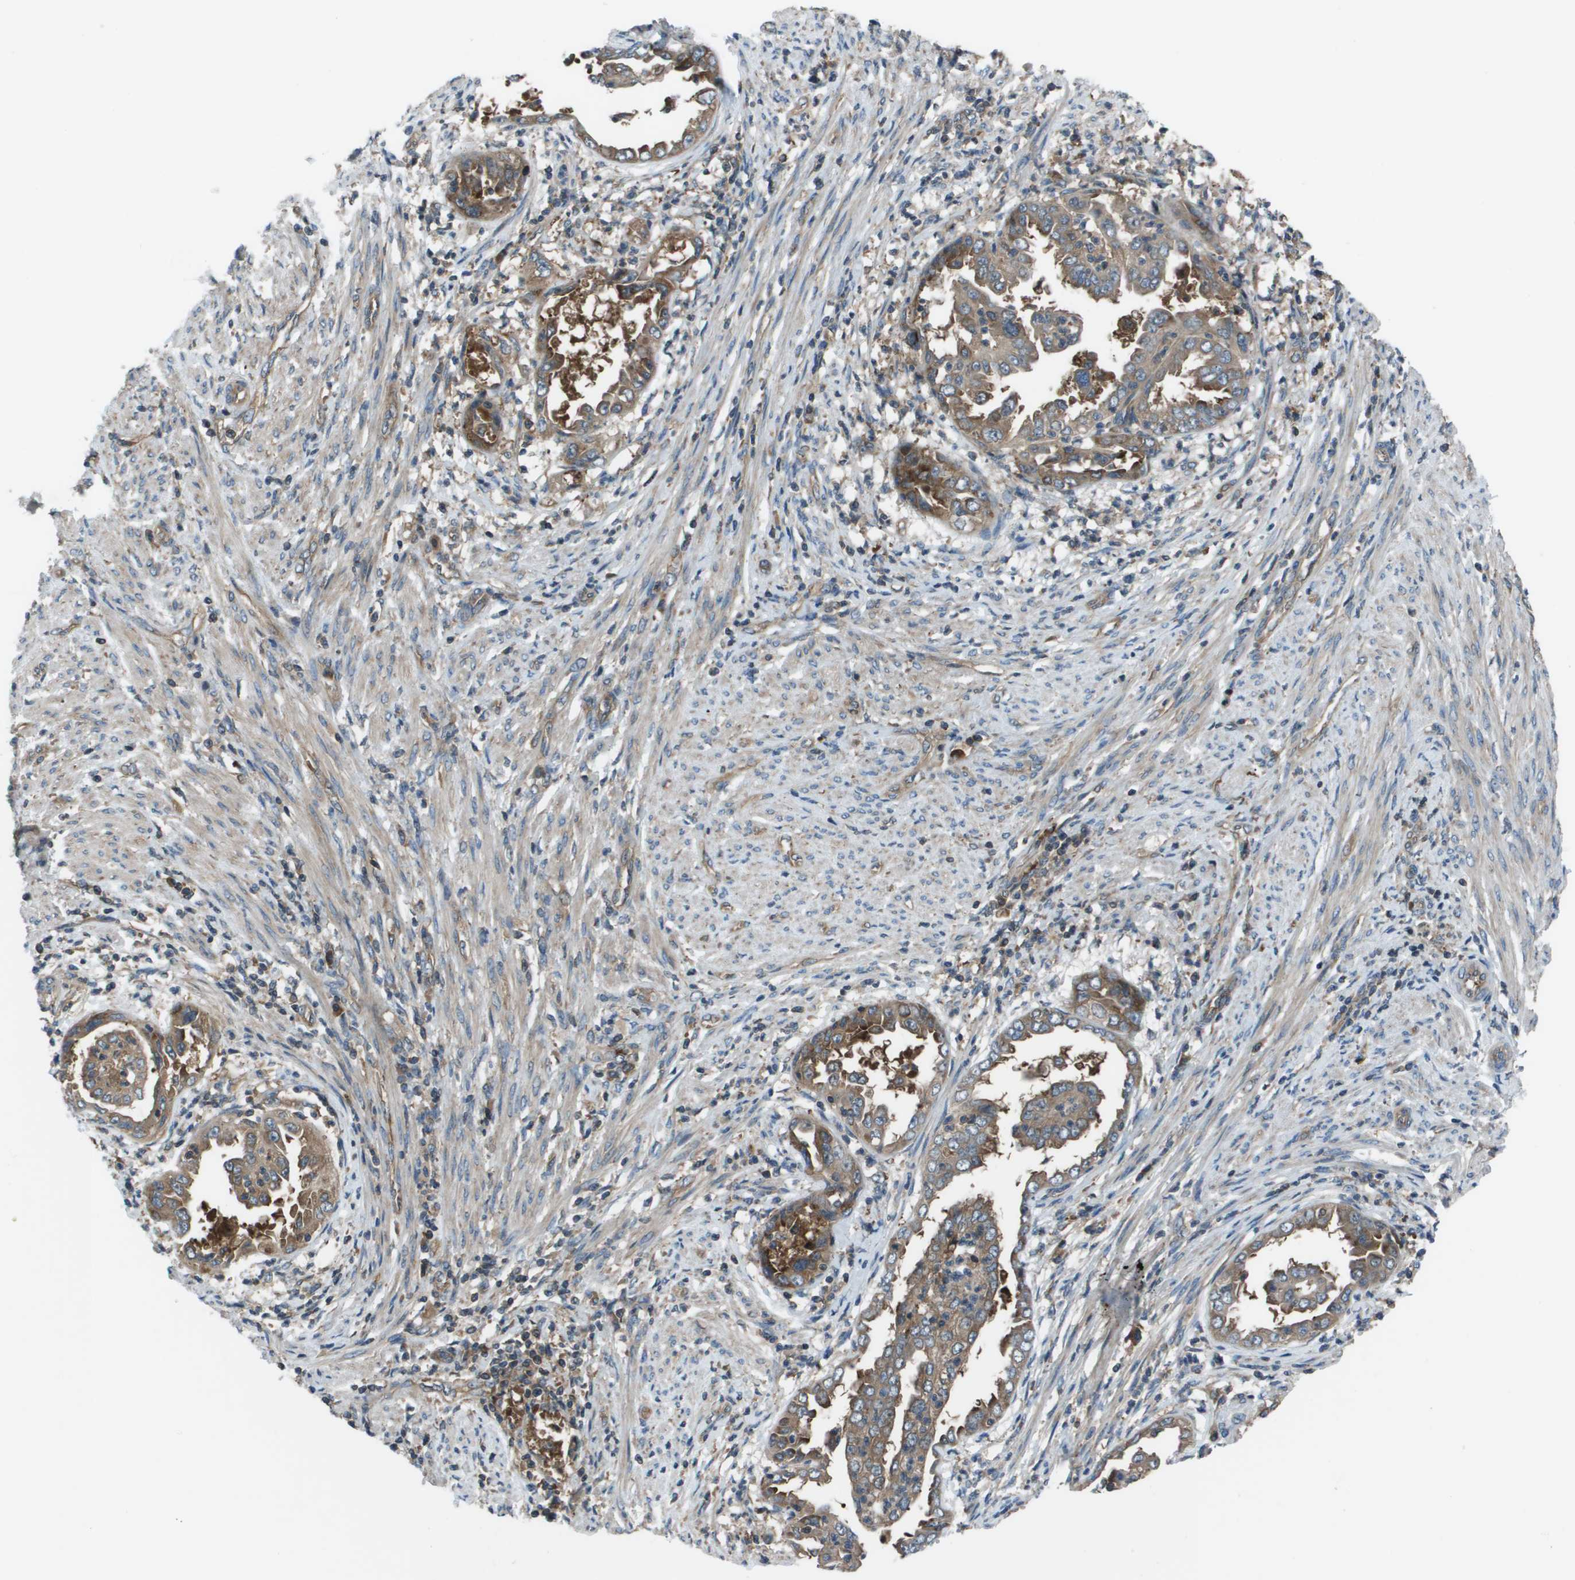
{"staining": {"intensity": "moderate", "quantity": ">75%", "location": "cytoplasmic/membranous"}, "tissue": "endometrial cancer", "cell_type": "Tumor cells", "image_type": "cancer", "snomed": [{"axis": "morphology", "description": "Adenocarcinoma, NOS"}, {"axis": "topography", "description": "Endometrium"}], "caption": "High-power microscopy captured an IHC histopathology image of endometrial cancer, revealing moderate cytoplasmic/membranous expression in about >75% of tumor cells.", "gene": "EIF3B", "patient": {"sex": "female", "age": 85}}